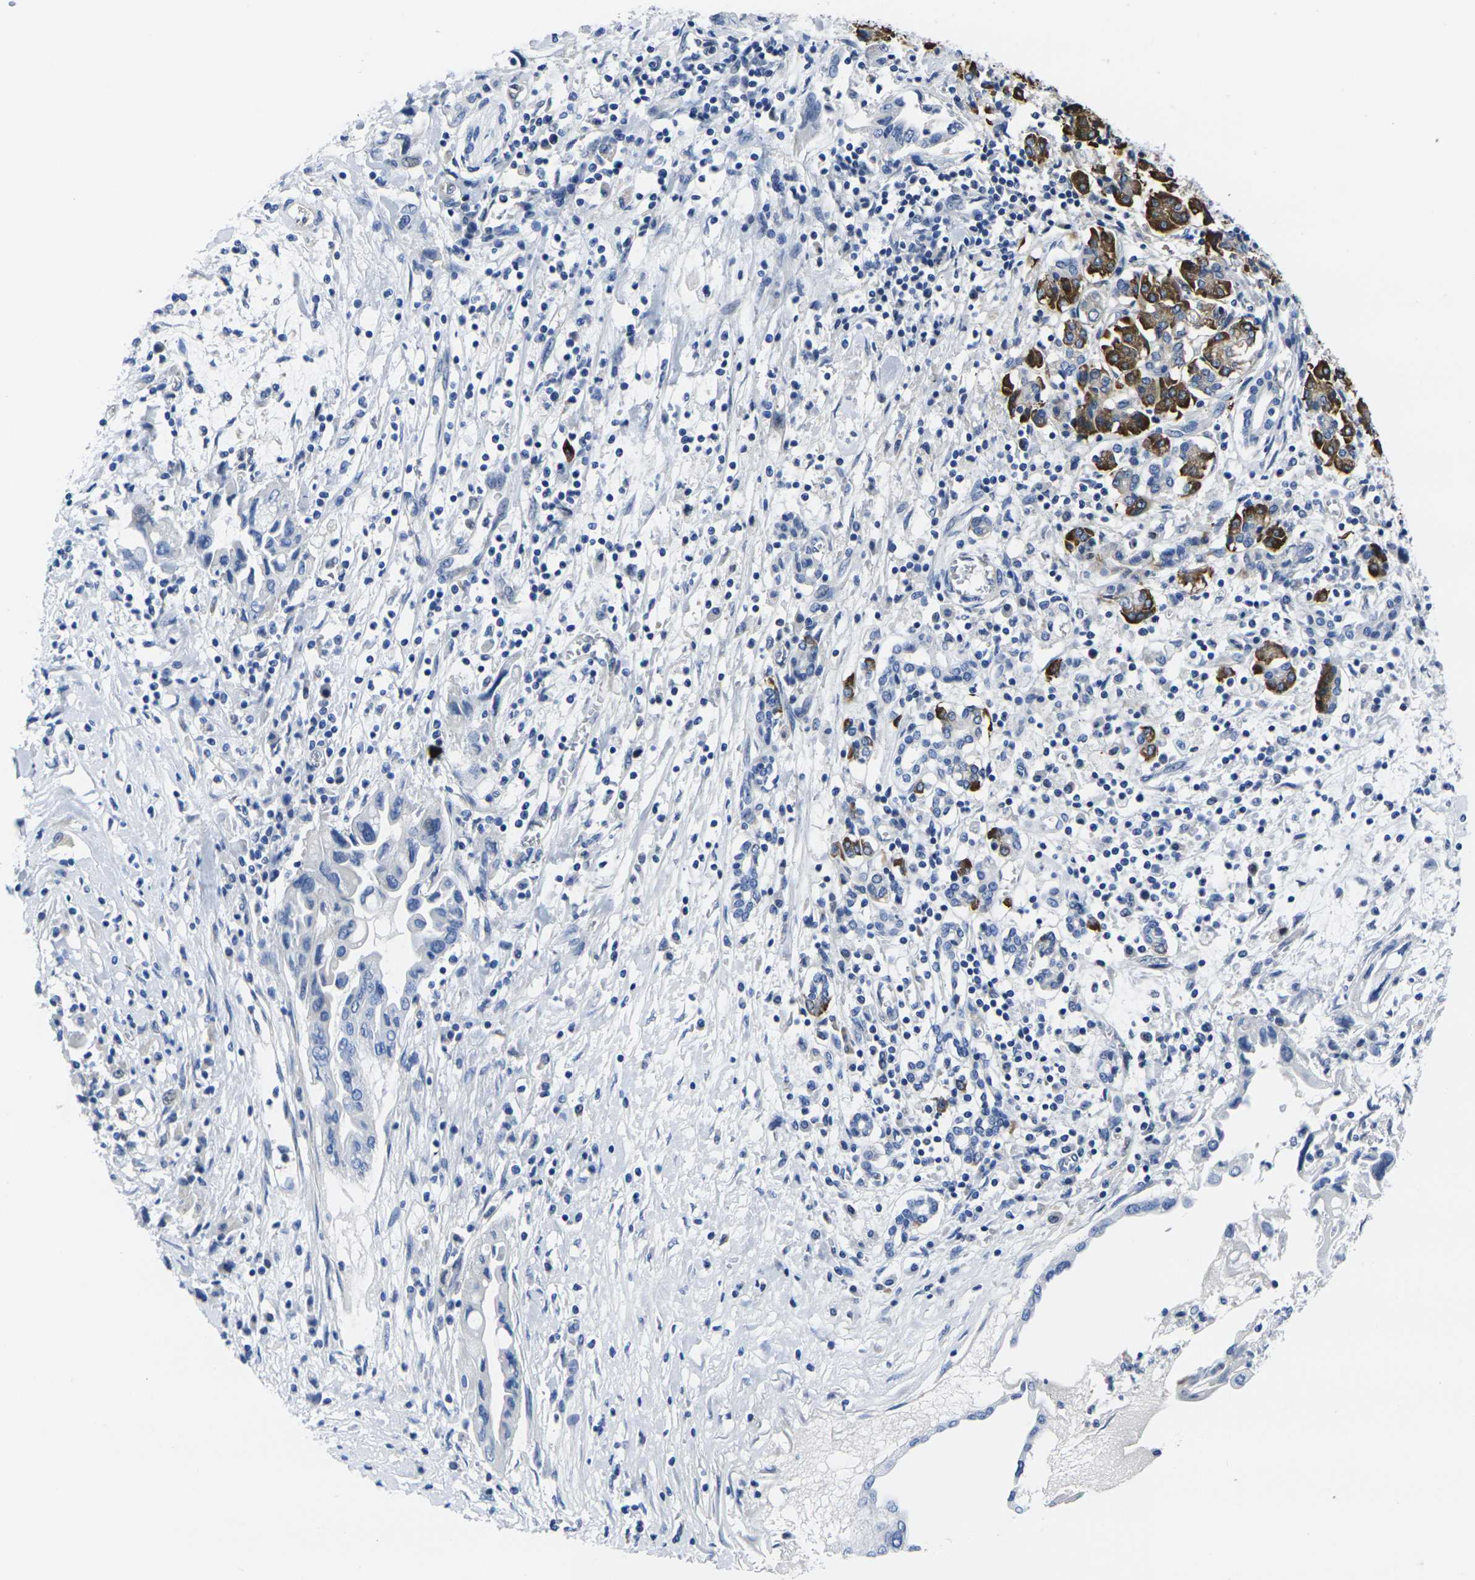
{"staining": {"intensity": "negative", "quantity": "none", "location": "none"}, "tissue": "pancreatic cancer", "cell_type": "Tumor cells", "image_type": "cancer", "snomed": [{"axis": "morphology", "description": "Adenocarcinoma, NOS"}, {"axis": "topography", "description": "Pancreas"}], "caption": "The histopathology image reveals no staining of tumor cells in adenocarcinoma (pancreatic).", "gene": "EIF4A1", "patient": {"sex": "female", "age": 57}}